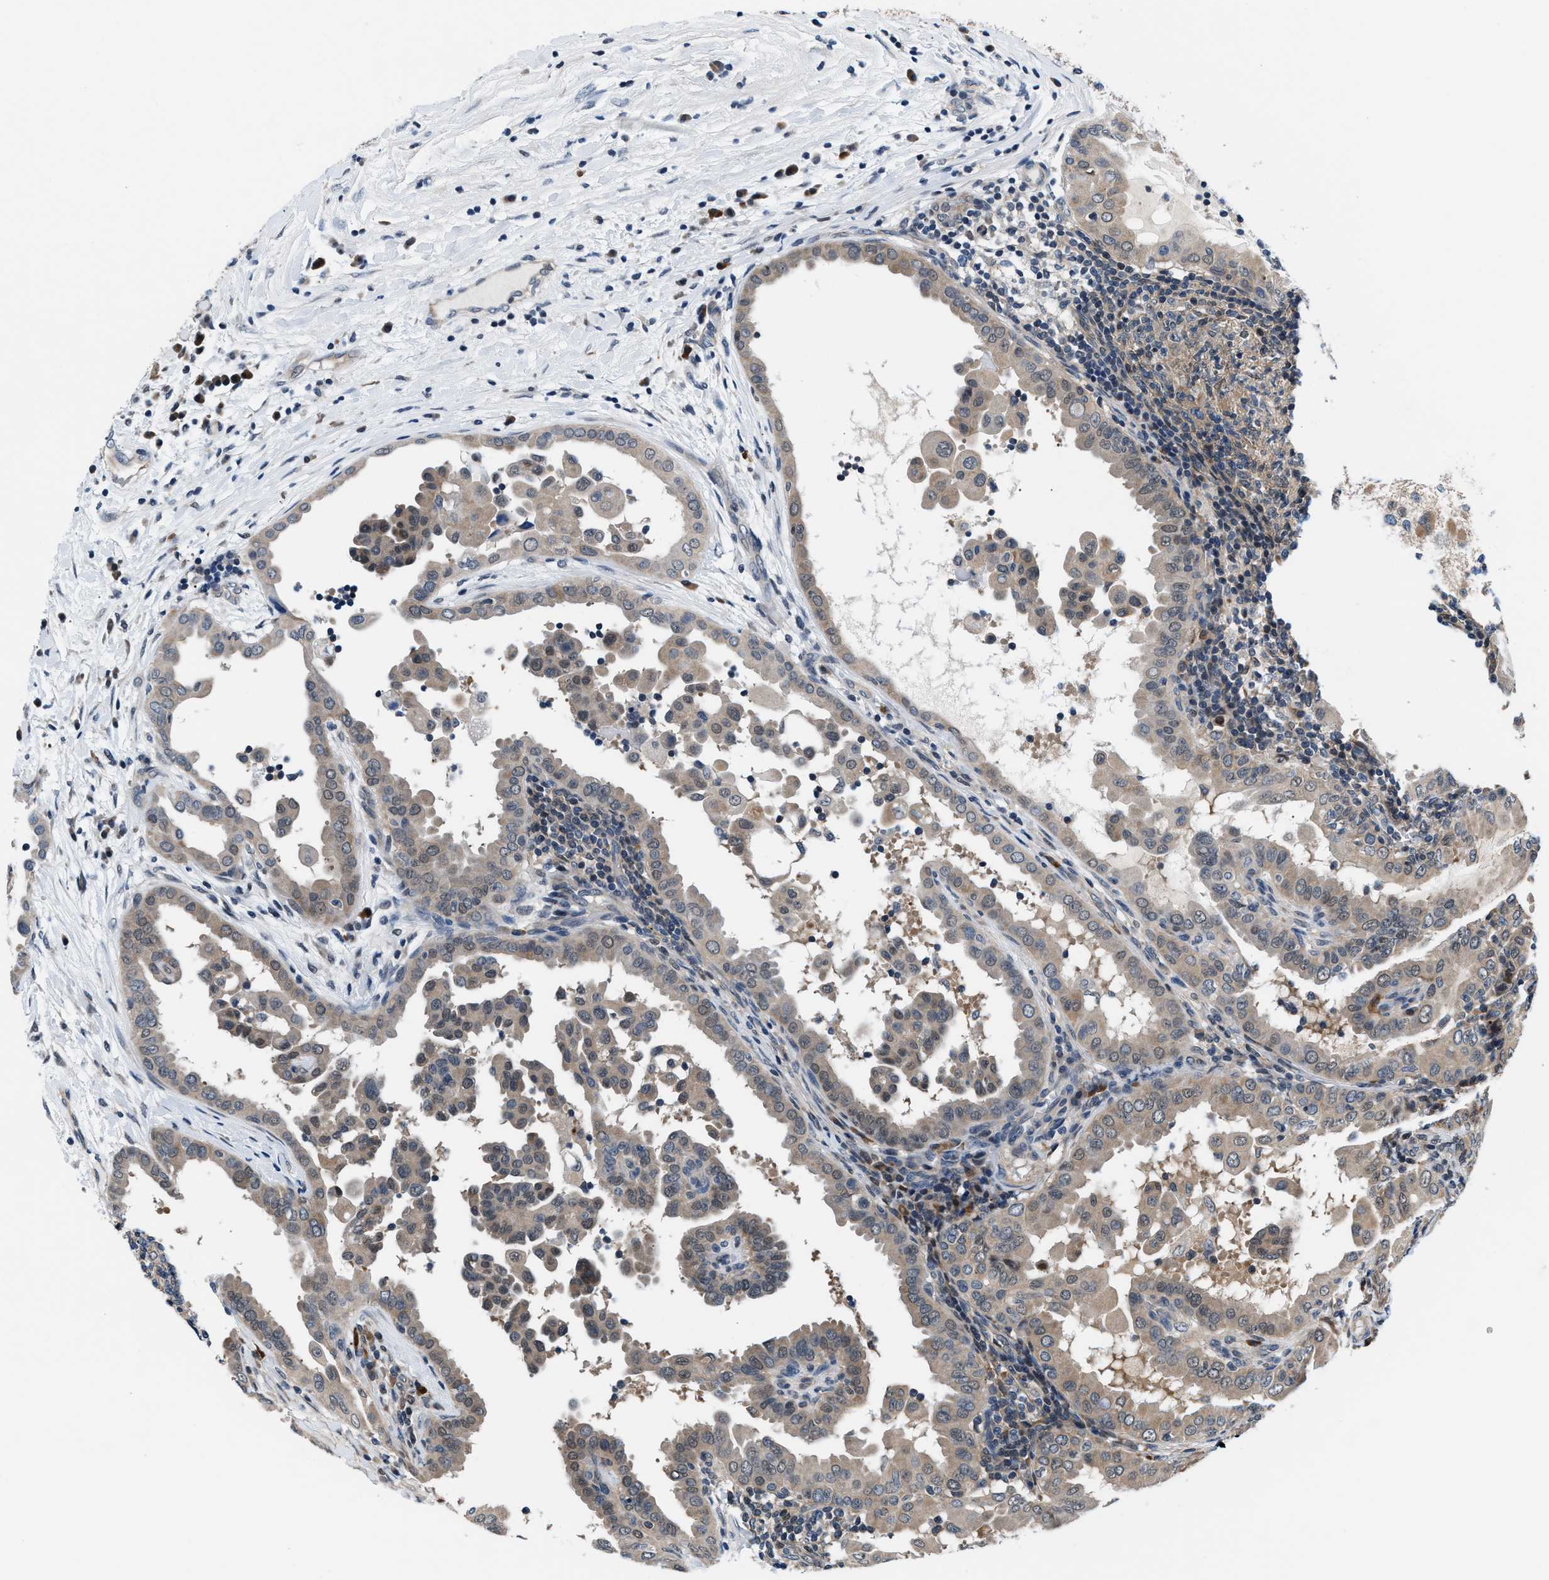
{"staining": {"intensity": "weak", "quantity": "<25%", "location": "cytoplasmic/membranous"}, "tissue": "thyroid cancer", "cell_type": "Tumor cells", "image_type": "cancer", "snomed": [{"axis": "morphology", "description": "Papillary adenocarcinoma, NOS"}, {"axis": "topography", "description": "Thyroid gland"}], "caption": "Tumor cells show no significant protein positivity in thyroid cancer (papillary adenocarcinoma).", "gene": "PRPSAP2", "patient": {"sex": "male", "age": 33}}